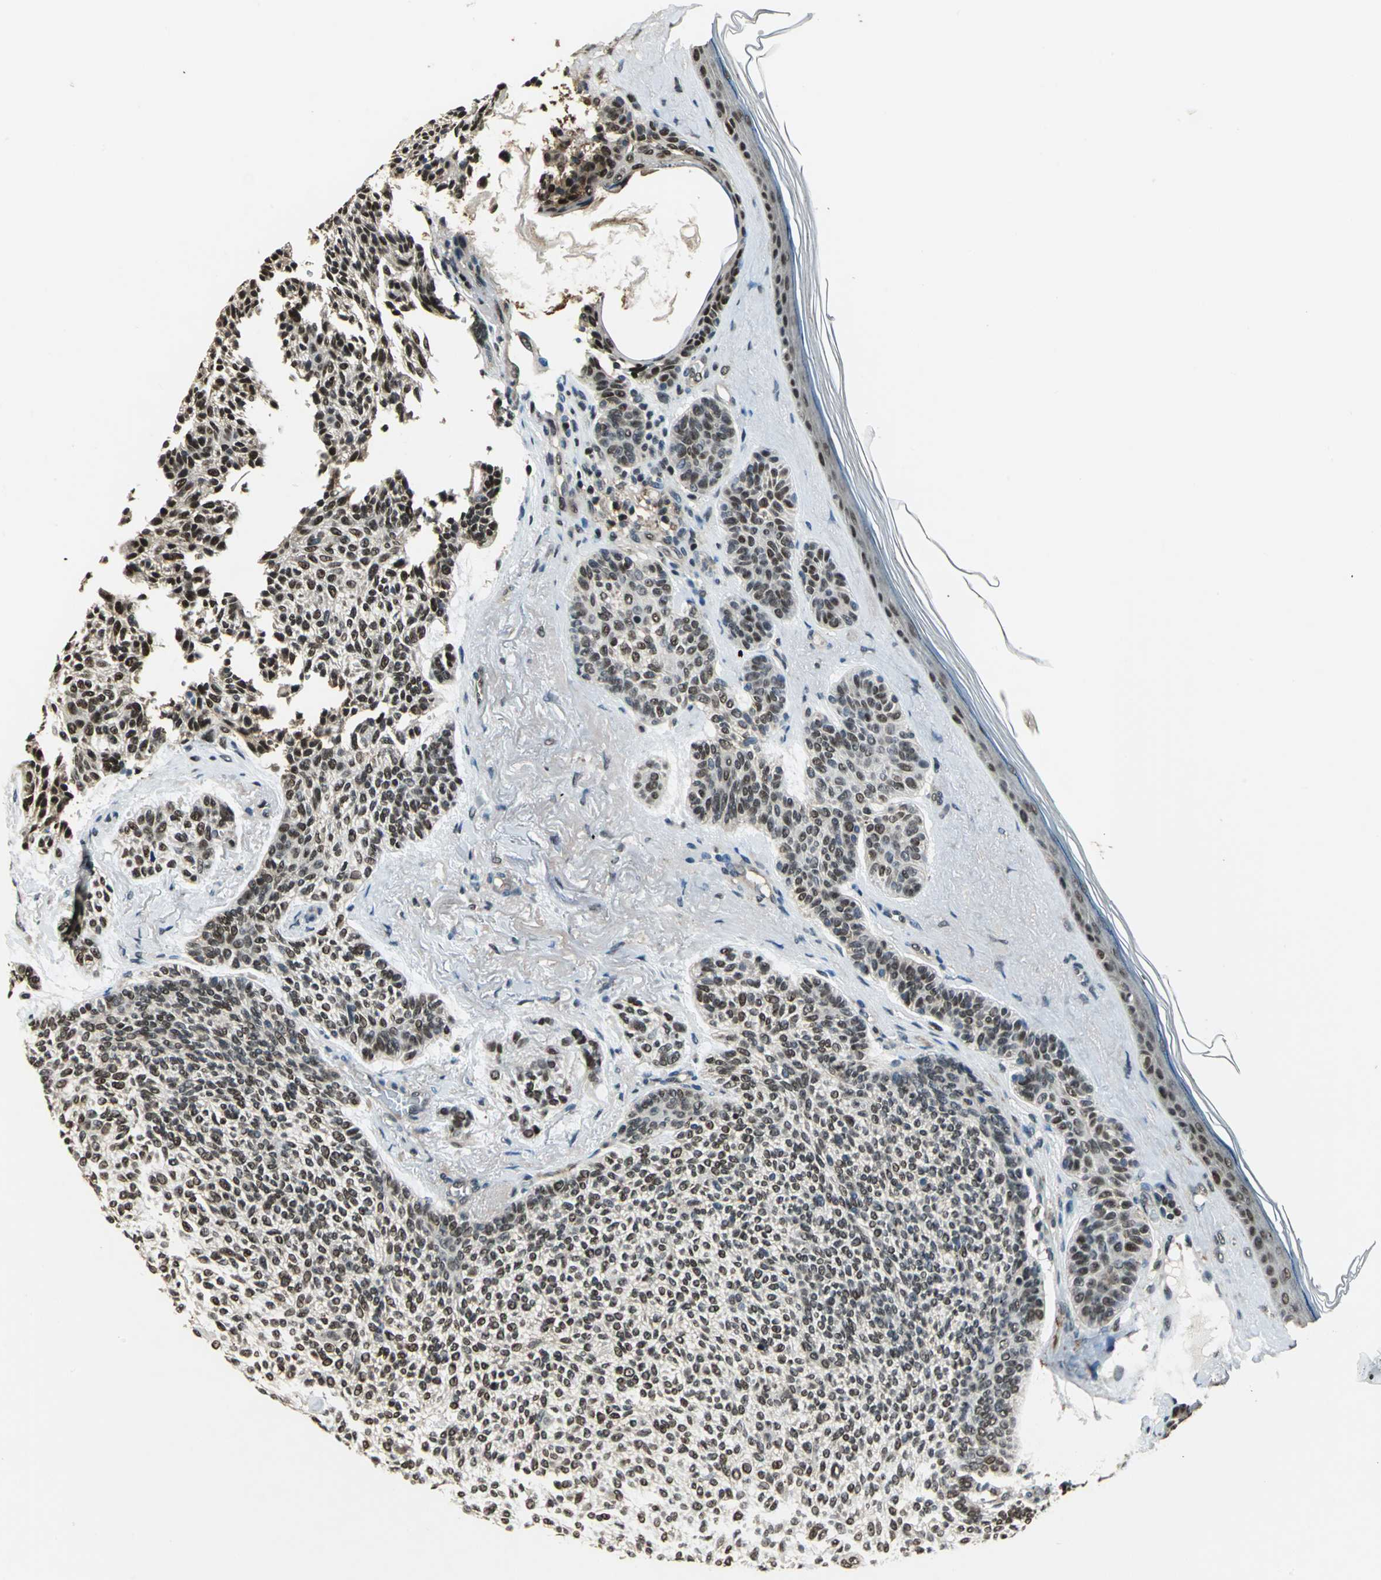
{"staining": {"intensity": "moderate", "quantity": ">75%", "location": "nuclear"}, "tissue": "skin cancer", "cell_type": "Tumor cells", "image_type": "cancer", "snomed": [{"axis": "morphology", "description": "Normal tissue, NOS"}, {"axis": "morphology", "description": "Basal cell carcinoma"}, {"axis": "topography", "description": "Skin"}], "caption": "Tumor cells reveal moderate nuclear staining in about >75% of cells in skin cancer. The protein of interest is shown in brown color, while the nuclei are stained blue.", "gene": "MIS18BP1", "patient": {"sex": "female", "age": 70}}